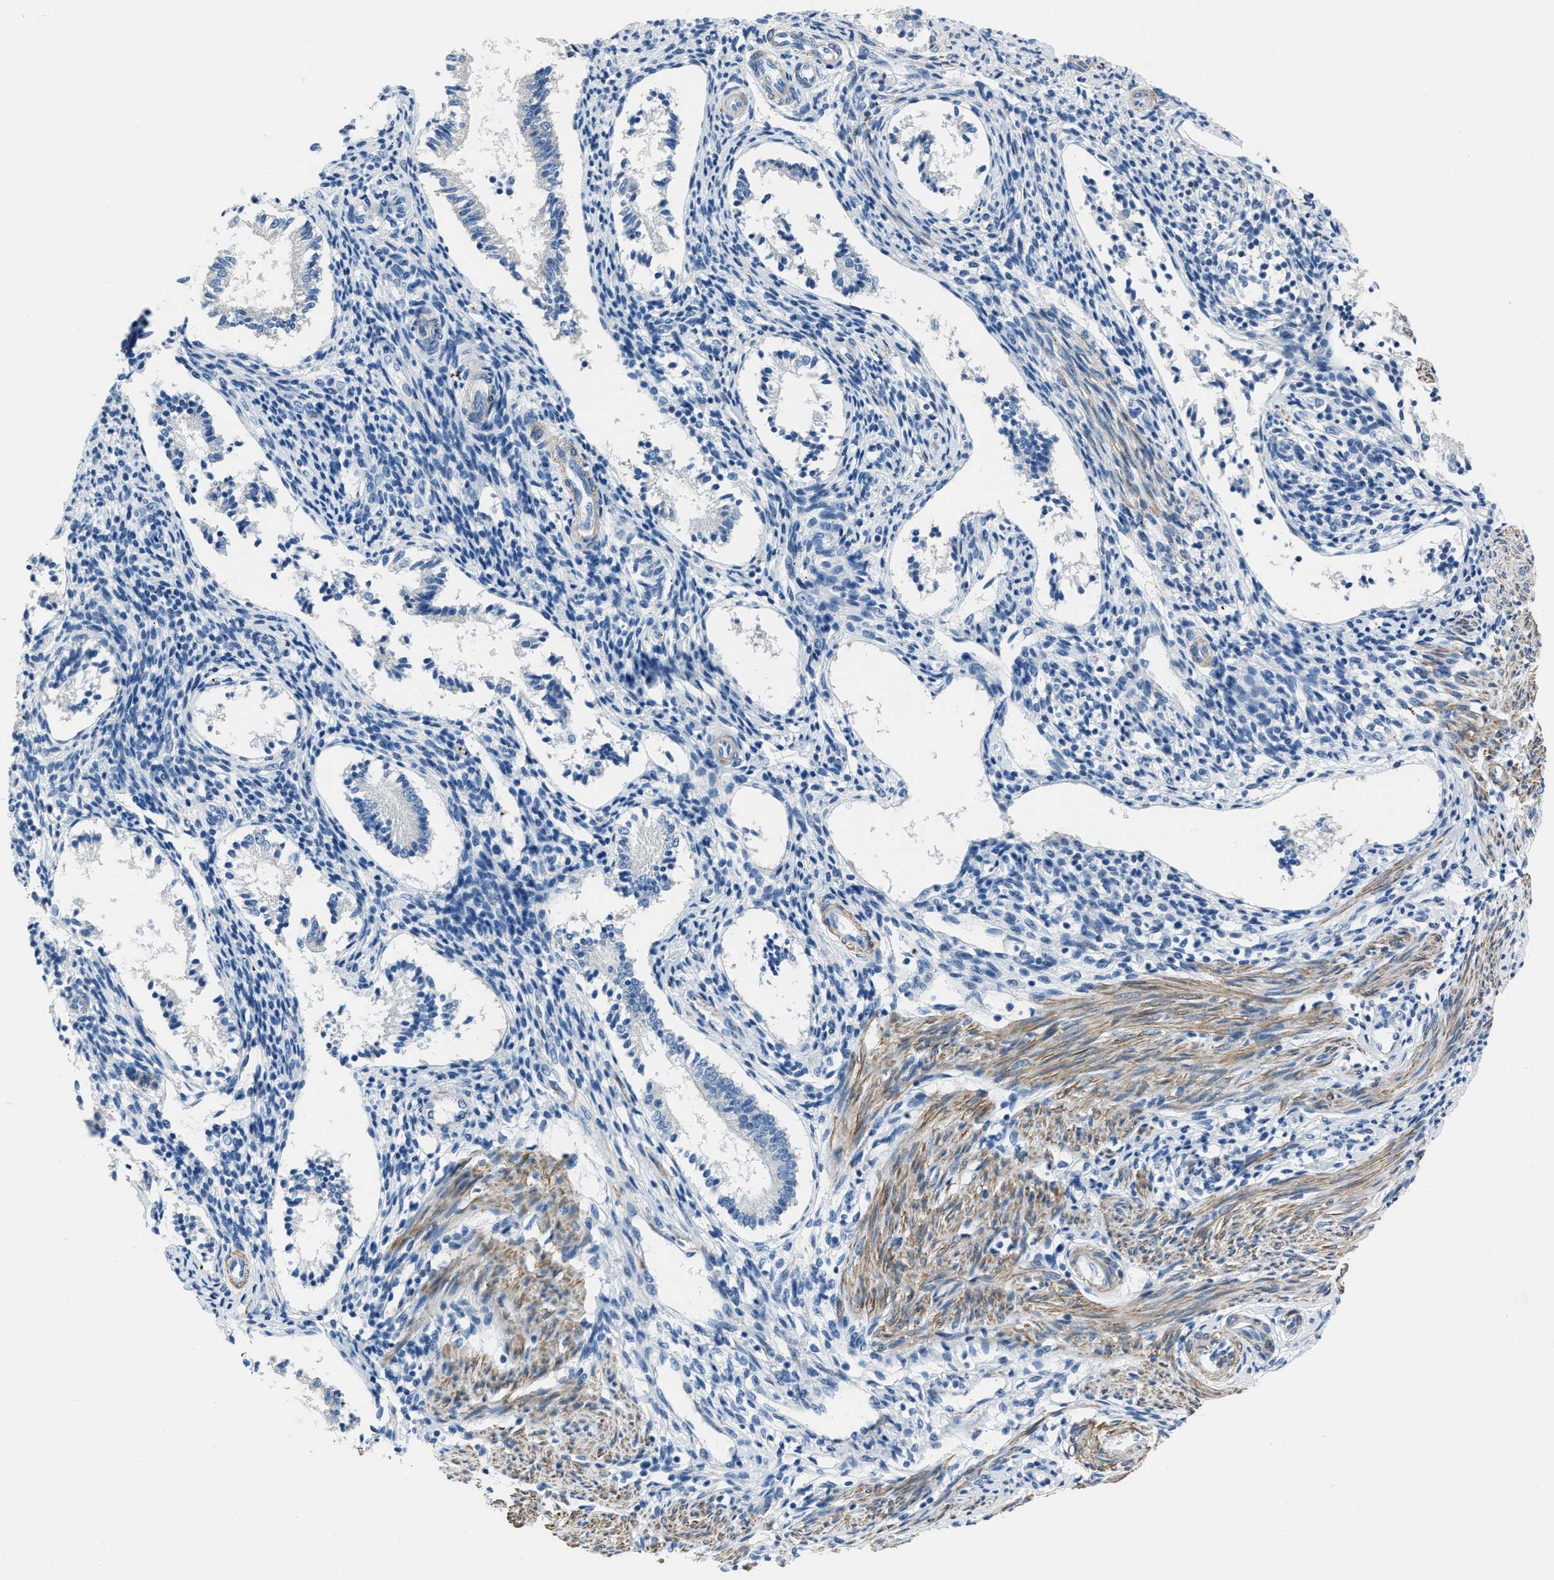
{"staining": {"intensity": "negative", "quantity": "none", "location": "none"}, "tissue": "endometrium", "cell_type": "Cells in endometrial stroma", "image_type": "normal", "snomed": [{"axis": "morphology", "description": "Normal tissue, NOS"}, {"axis": "topography", "description": "Endometrium"}], "caption": "IHC micrograph of unremarkable human endometrium stained for a protein (brown), which reveals no positivity in cells in endometrial stroma. Brightfield microscopy of IHC stained with DAB (brown) and hematoxylin (blue), captured at high magnification.", "gene": "SPATC1L", "patient": {"sex": "female", "age": 42}}